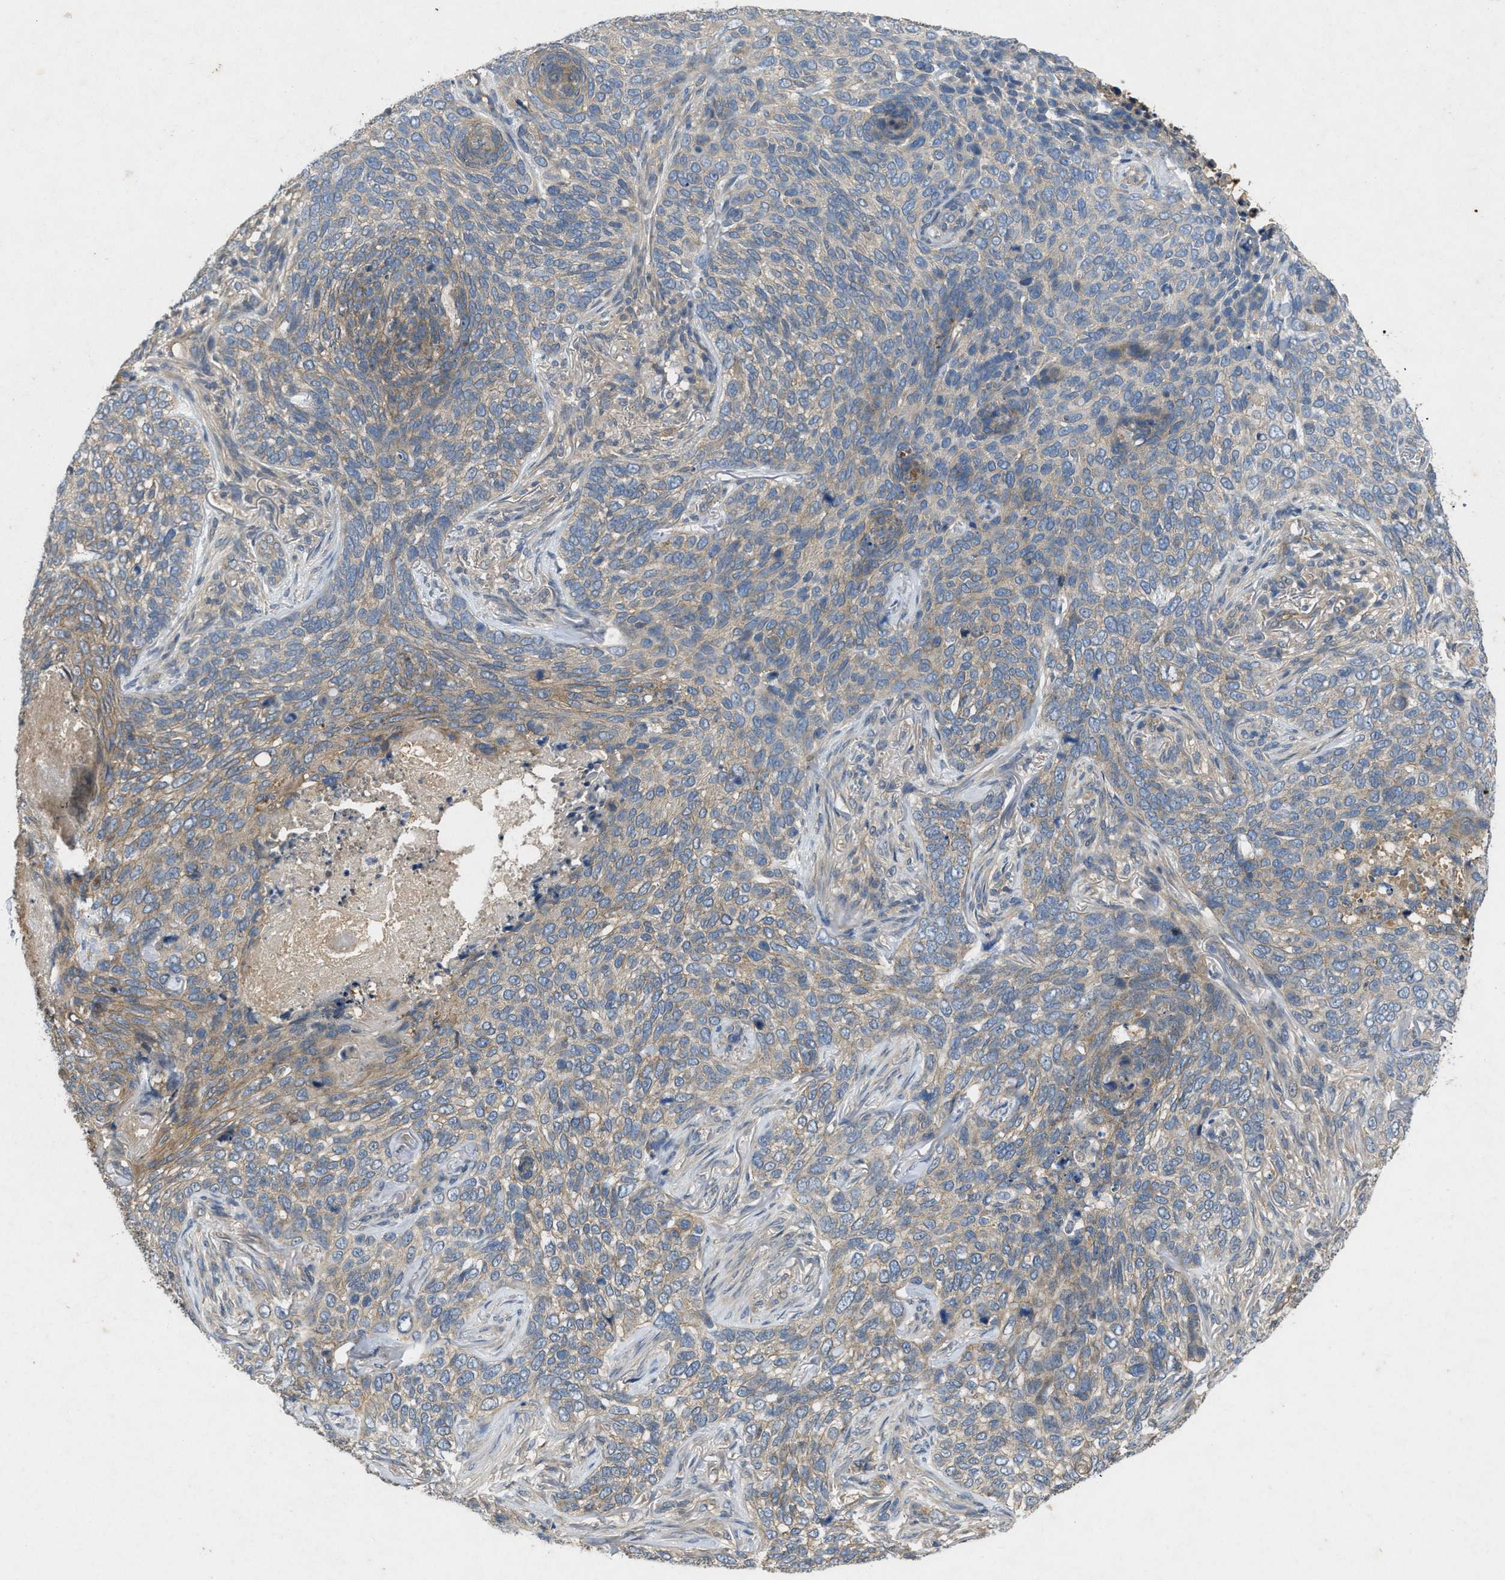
{"staining": {"intensity": "weak", "quantity": "<25%", "location": "cytoplasmic/membranous"}, "tissue": "skin cancer", "cell_type": "Tumor cells", "image_type": "cancer", "snomed": [{"axis": "morphology", "description": "Basal cell carcinoma"}, {"axis": "topography", "description": "Skin"}], "caption": "The micrograph shows no significant positivity in tumor cells of skin cancer.", "gene": "PPP3CA", "patient": {"sex": "female", "age": 64}}